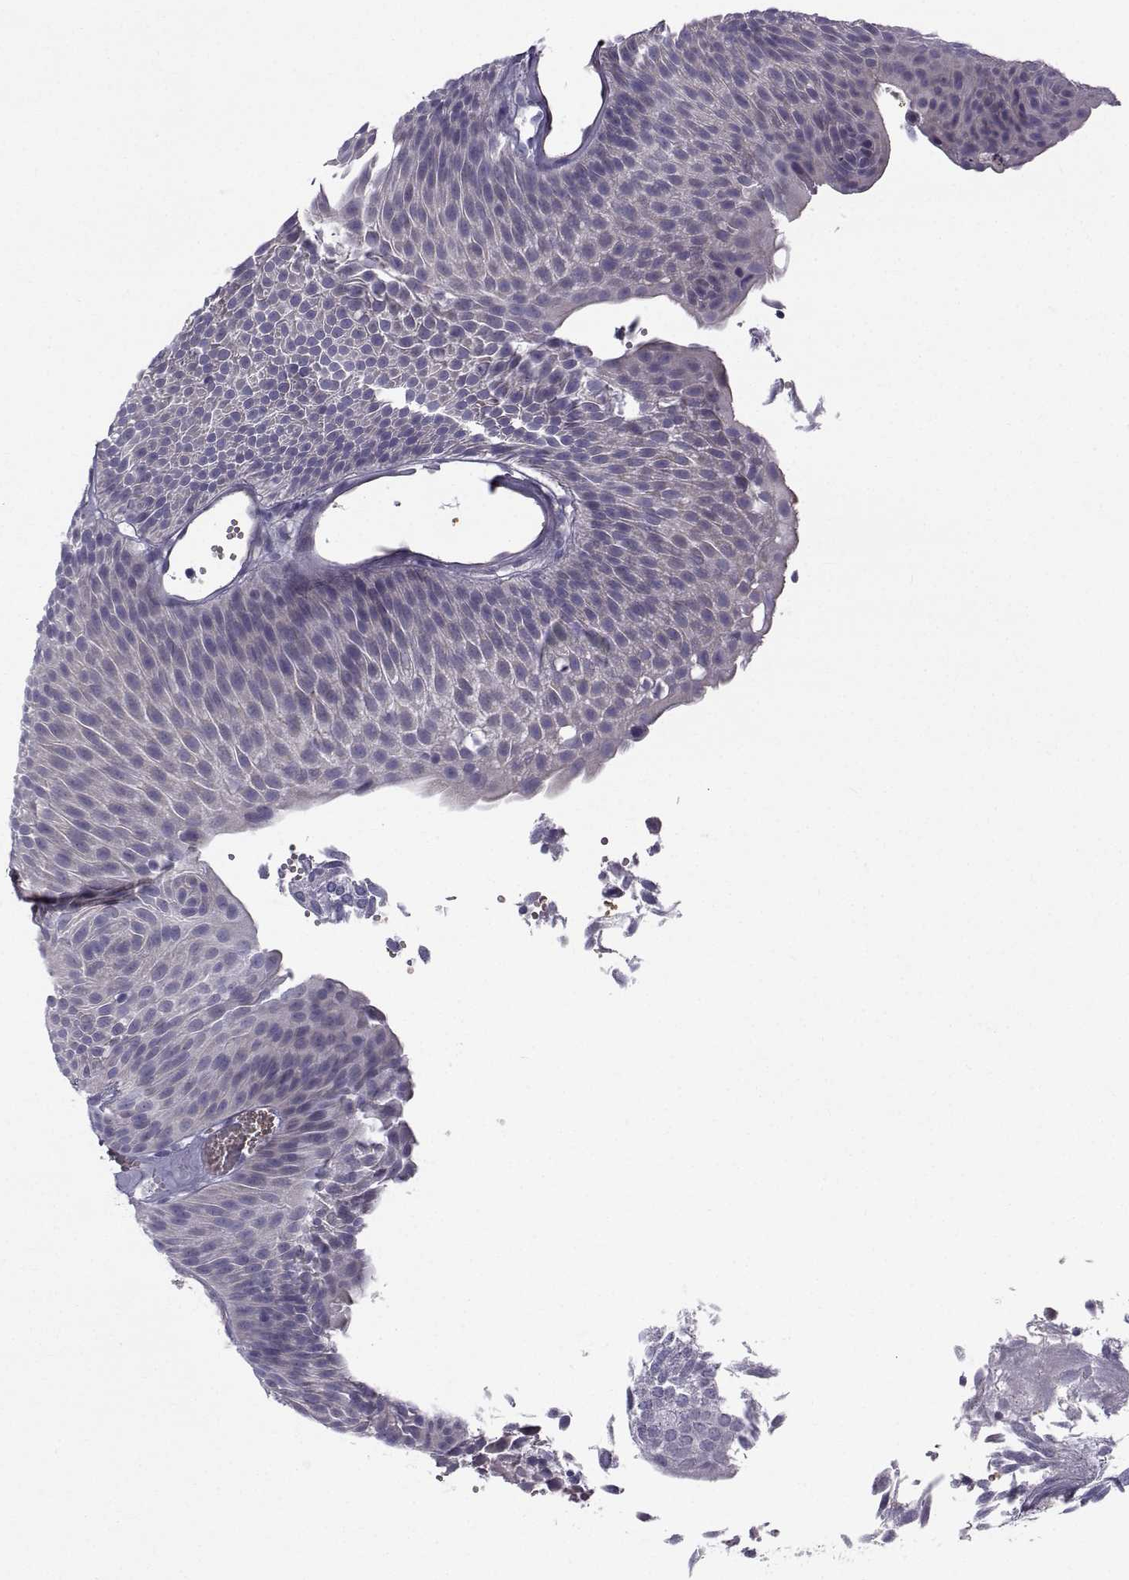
{"staining": {"intensity": "negative", "quantity": "none", "location": "none"}, "tissue": "urothelial cancer", "cell_type": "Tumor cells", "image_type": "cancer", "snomed": [{"axis": "morphology", "description": "Urothelial carcinoma, Low grade"}, {"axis": "topography", "description": "Urinary bladder"}], "caption": "The histopathology image demonstrates no significant positivity in tumor cells of urothelial cancer.", "gene": "QPCT", "patient": {"sex": "male", "age": 52}}